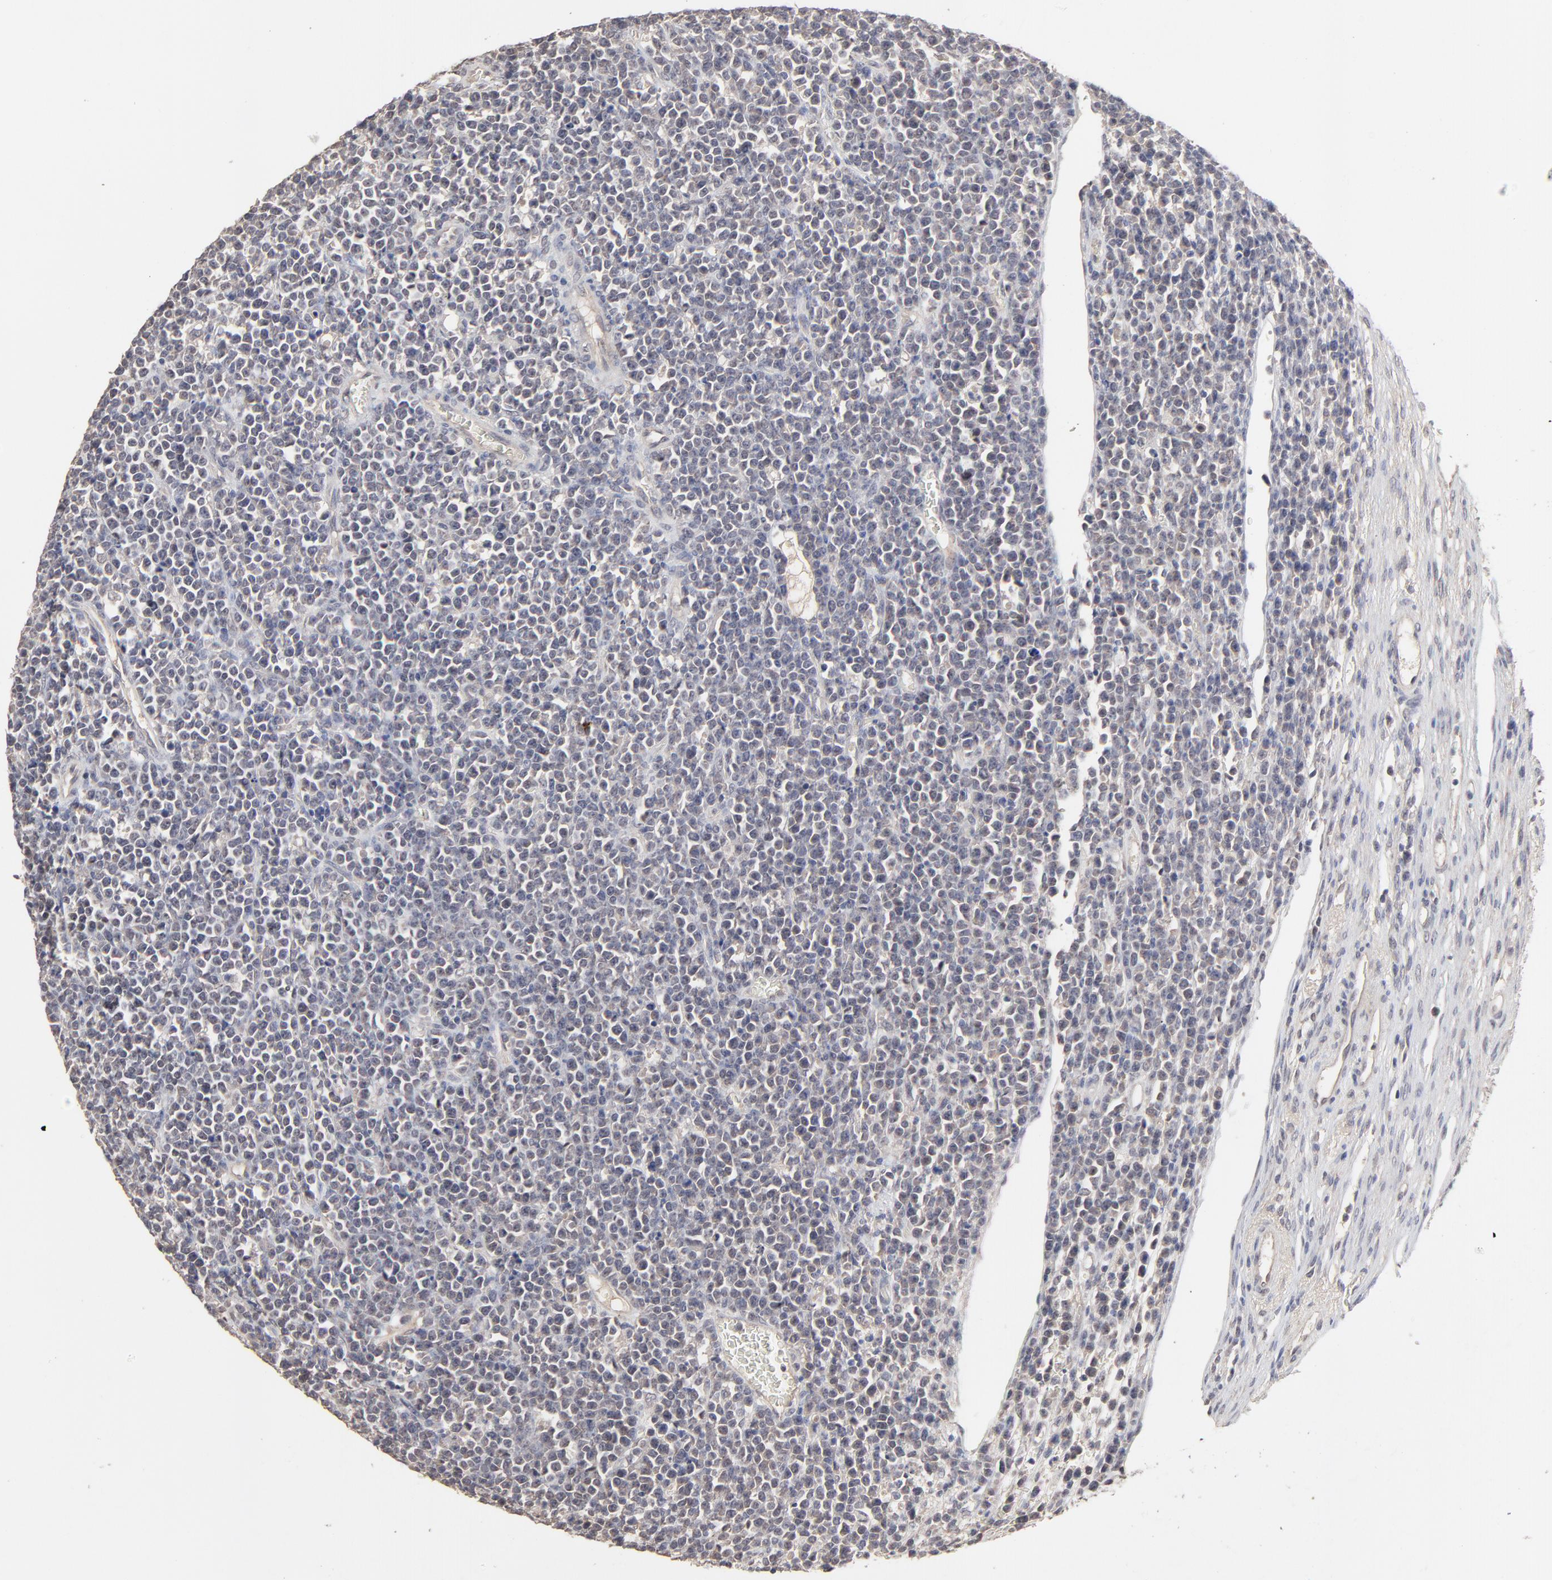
{"staining": {"intensity": "weak", "quantity": "<25%", "location": "cytoplasmic/membranous"}, "tissue": "lymphoma", "cell_type": "Tumor cells", "image_type": "cancer", "snomed": [{"axis": "morphology", "description": "Malignant lymphoma, non-Hodgkin's type, High grade"}, {"axis": "topography", "description": "Ovary"}], "caption": "Tumor cells are negative for brown protein staining in lymphoma.", "gene": "FAM199X", "patient": {"sex": "female", "age": 56}}